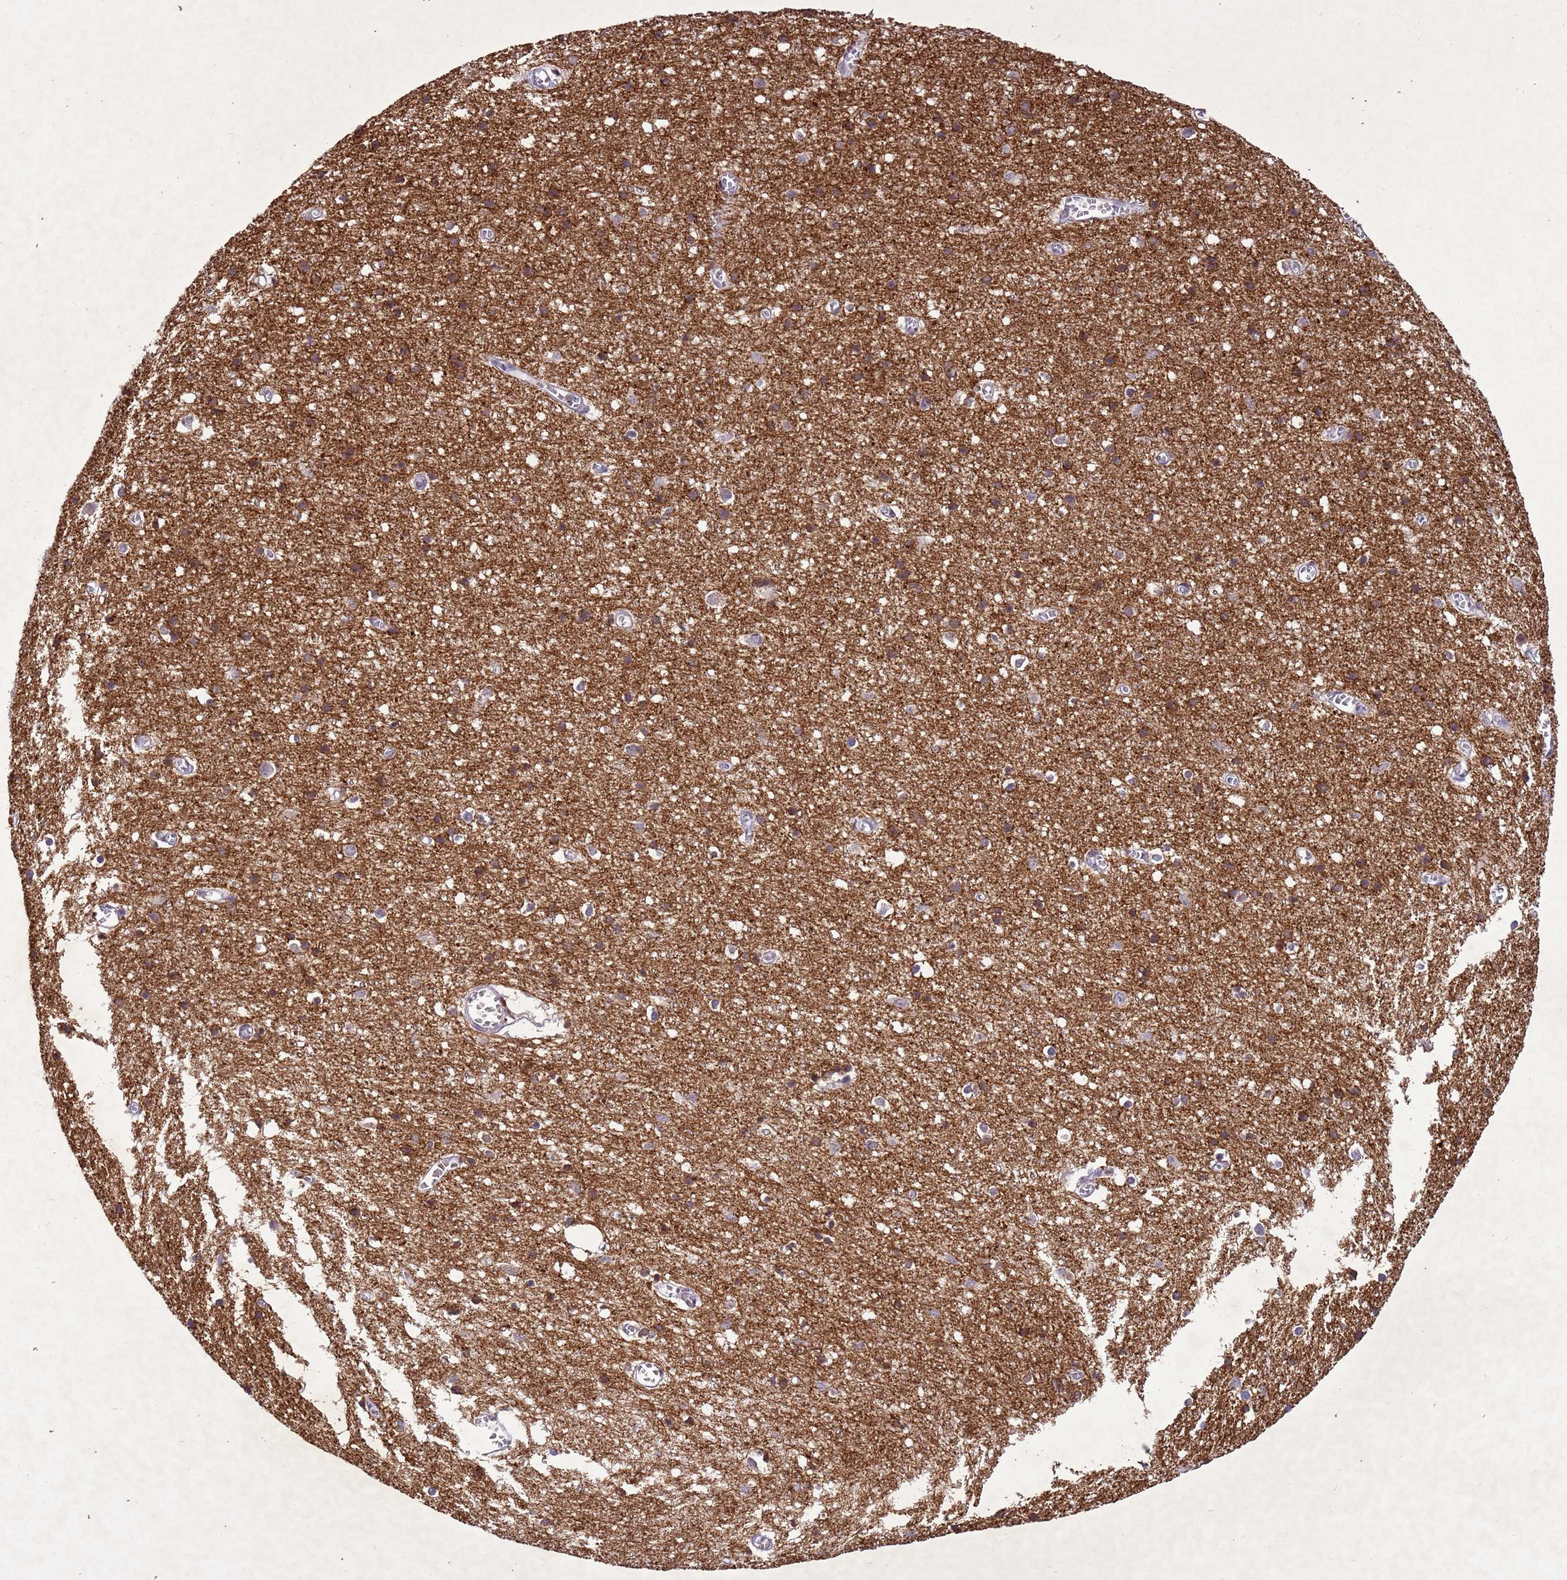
{"staining": {"intensity": "negative", "quantity": "none", "location": "none"}, "tissue": "cerebral cortex", "cell_type": "Endothelial cells", "image_type": "normal", "snomed": [{"axis": "morphology", "description": "Normal tissue, NOS"}, {"axis": "topography", "description": "Cerebral cortex"}], "caption": "Histopathology image shows no protein staining in endothelial cells of unremarkable cerebral cortex.", "gene": "NLRP11", "patient": {"sex": "female", "age": 64}}